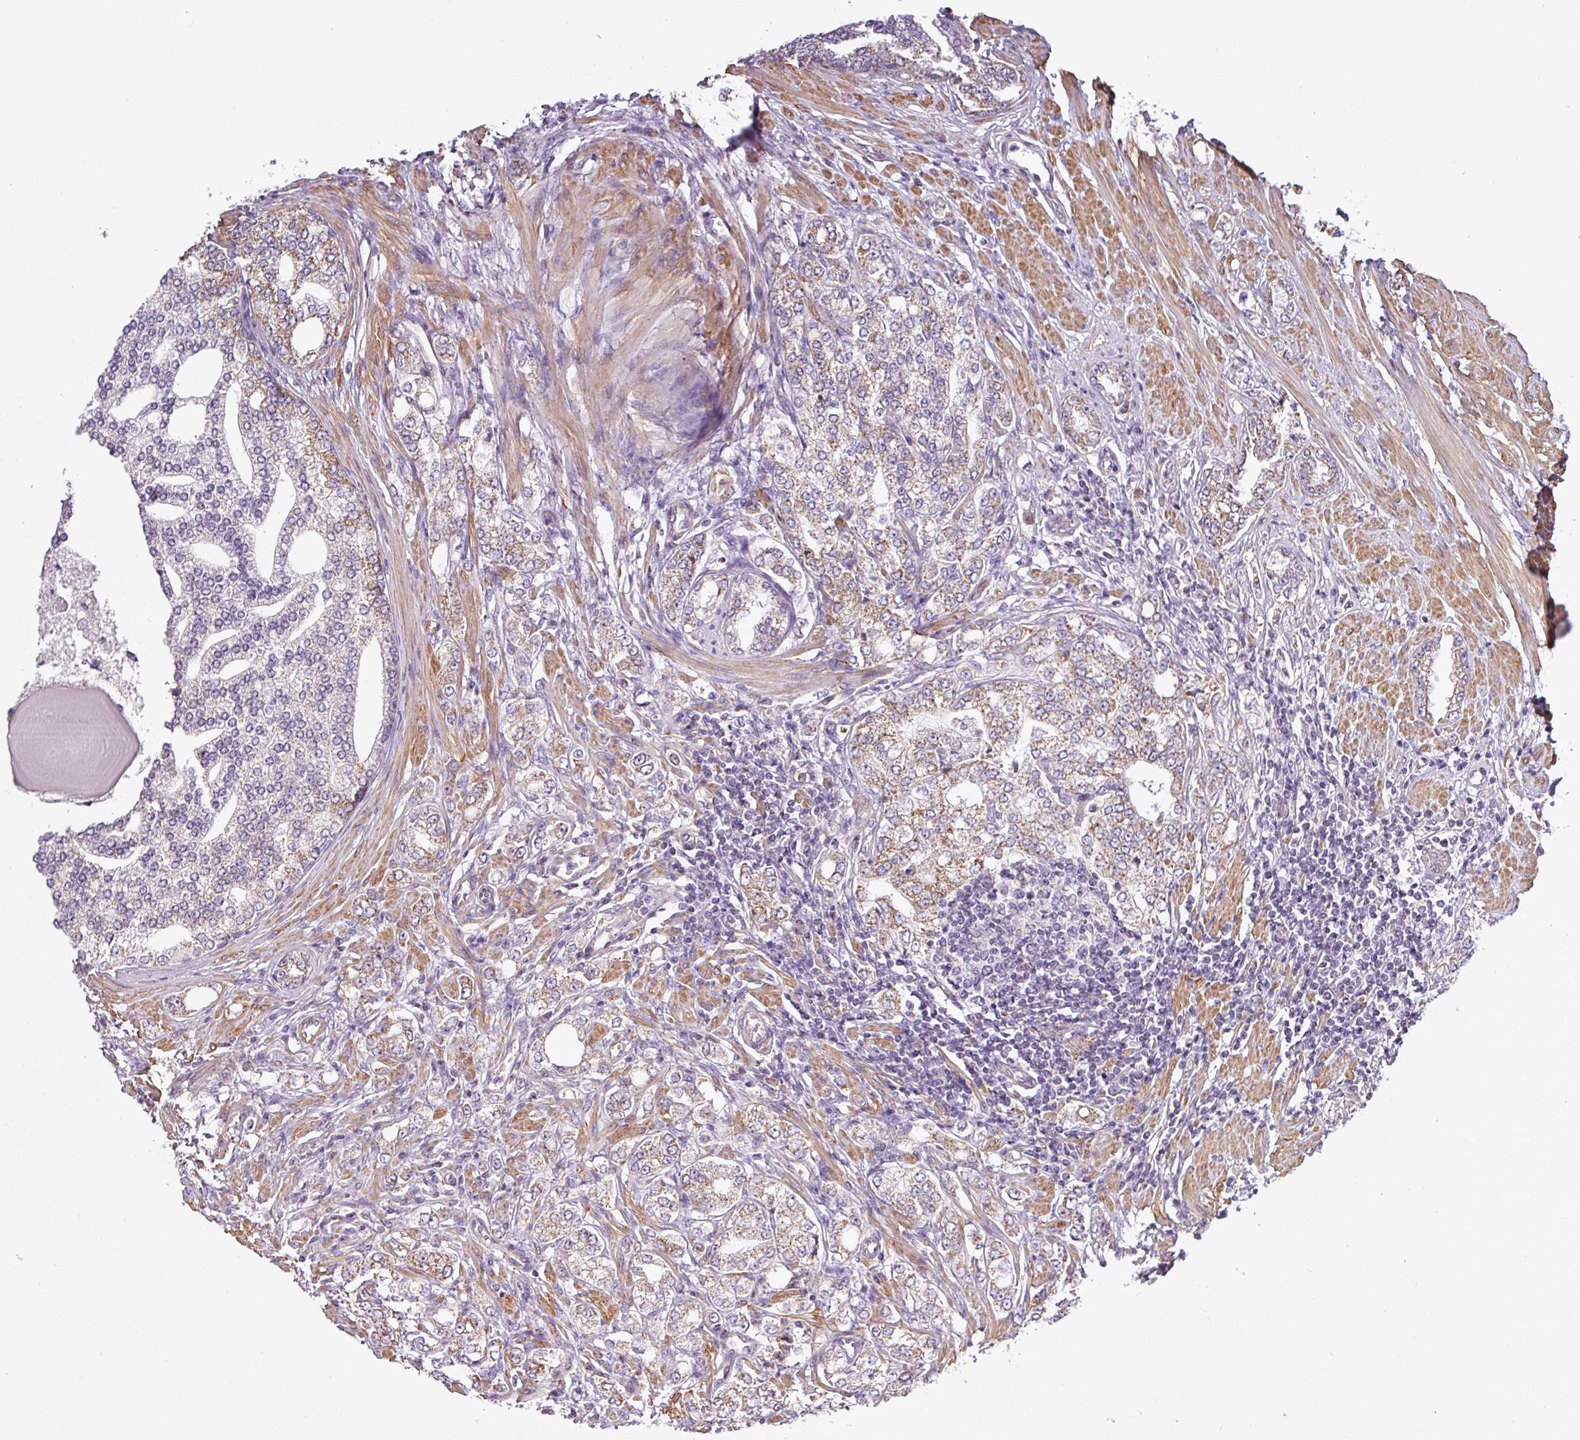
{"staining": {"intensity": "weak", "quantity": "25%-75%", "location": "cytoplasmic/membranous"}, "tissue": "prostate cancer", "cell_type": "Tumor cells", "image_type": "cancer", "snomed": [{"axis": "morphology", "description": "Adenocarcinoma, High grade"}, {"axis": "topography", "description": "Prostate"}], "caption": "Prostate cancer (adenocarcinoma (high-grade)) tissue displays weak cytoplasmic/membranous staining in approximately 25%-75% of tumor cells, visualized by immunohistochemistry. (DAB IHC with brightfield microscopy, high magnification).", "gene": "BTN2A2", "patient": {"sex": "male", "age": 64}}